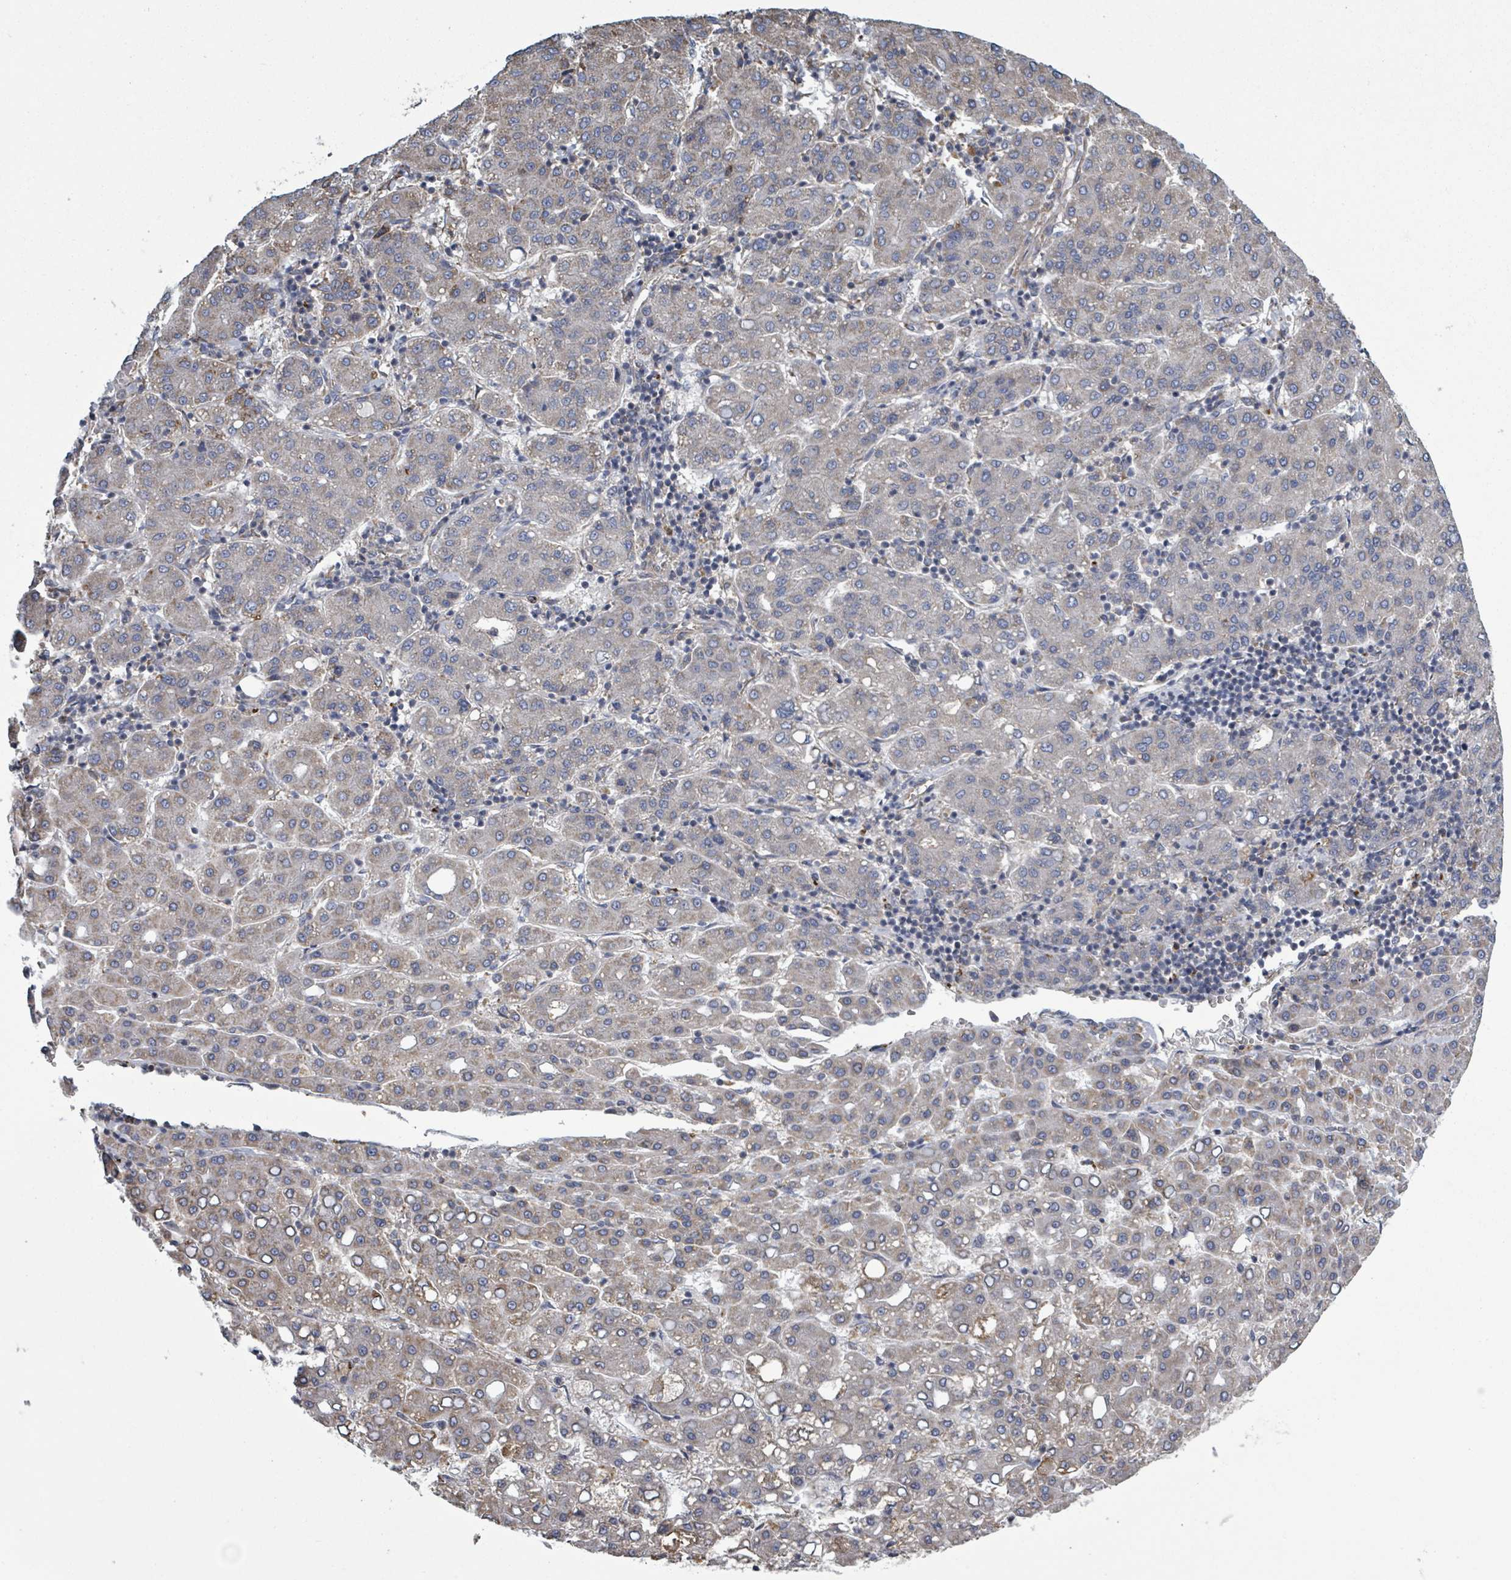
{"staining": {"intensity": "weak", "quantity": "25%-75%", "location": "cytoplasmic/membranous"}, "tissue": "liver cancer", "cell_type": "Tumor cells", "image_type": "cancer", "snomed": [{"axis": "morphology", "description": "Carcinoma, Hepatocellular, NOS"}, {"axis": "topography", "description": "Liver"}], "caption": "Liver hepatocellular carcinoma tissue displays weak cytoplasmic/membranous positivity in approximately 25%-75% of tumor cells", "gene": "ADCK1", "patient": {"sex": "male", "age": 65}}